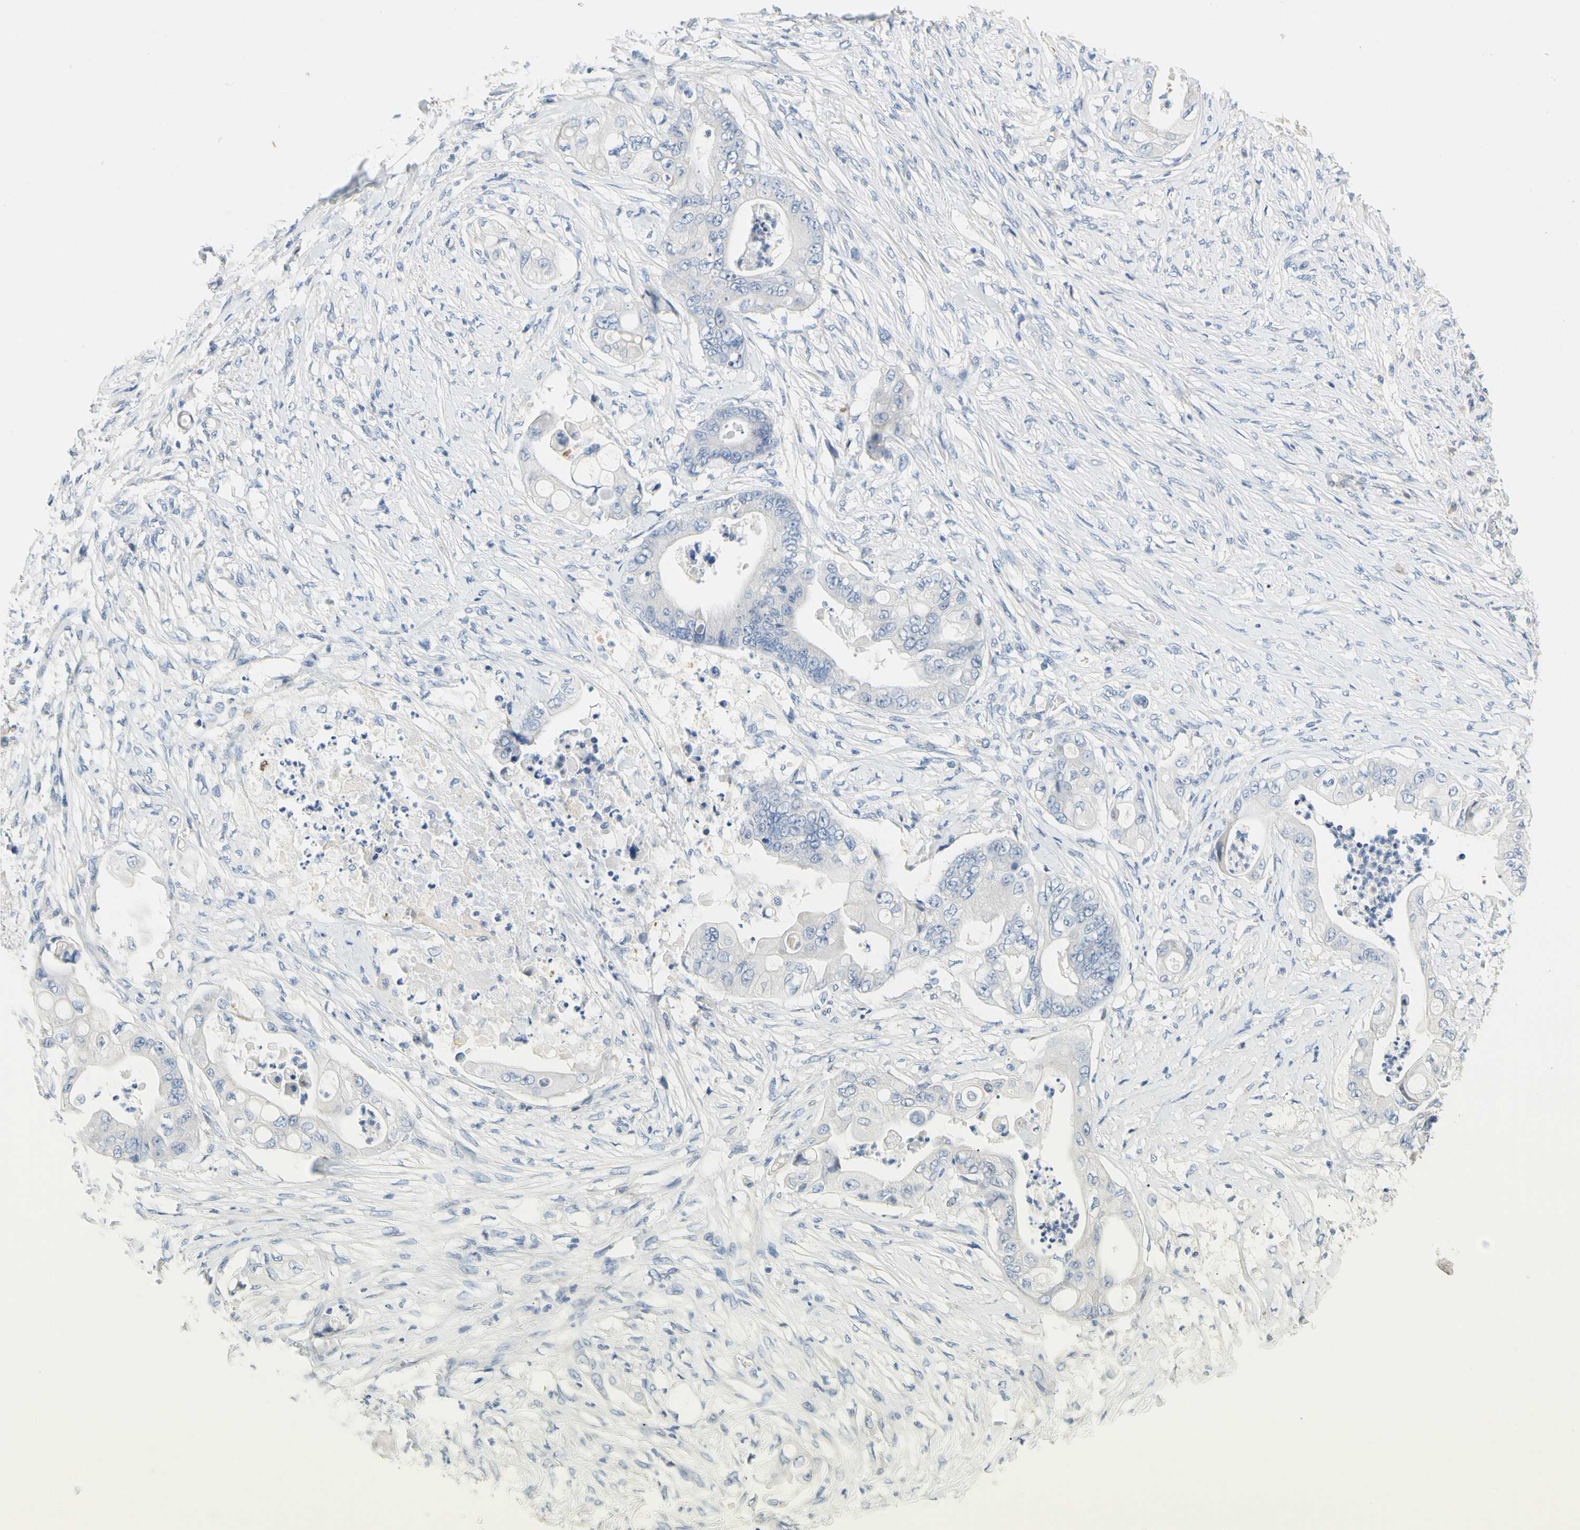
{"staining": {"intensity": "negative", "quantity": "none", "location": "none"}, "tissue": "stomach cancer", "cell_type": "Tumor cells", "image_type": "cancer", "snomed": [{"axis": "morphology", "description": "Adenocarcinoma, NOS"}, {"axis": "topography", "description": "Stomach"}], "caption": "Protein analysis of adenocarcinoma (stomach) demonstrates no significant staining in tumor cells. The staining is performed using DAB (3,3'-diaminobenzidine) brown chromogen with nuclei counter-stained in using hematoxylin.", "gene": "CCM2L", "patient": {"sex": "female", "age": 73}}